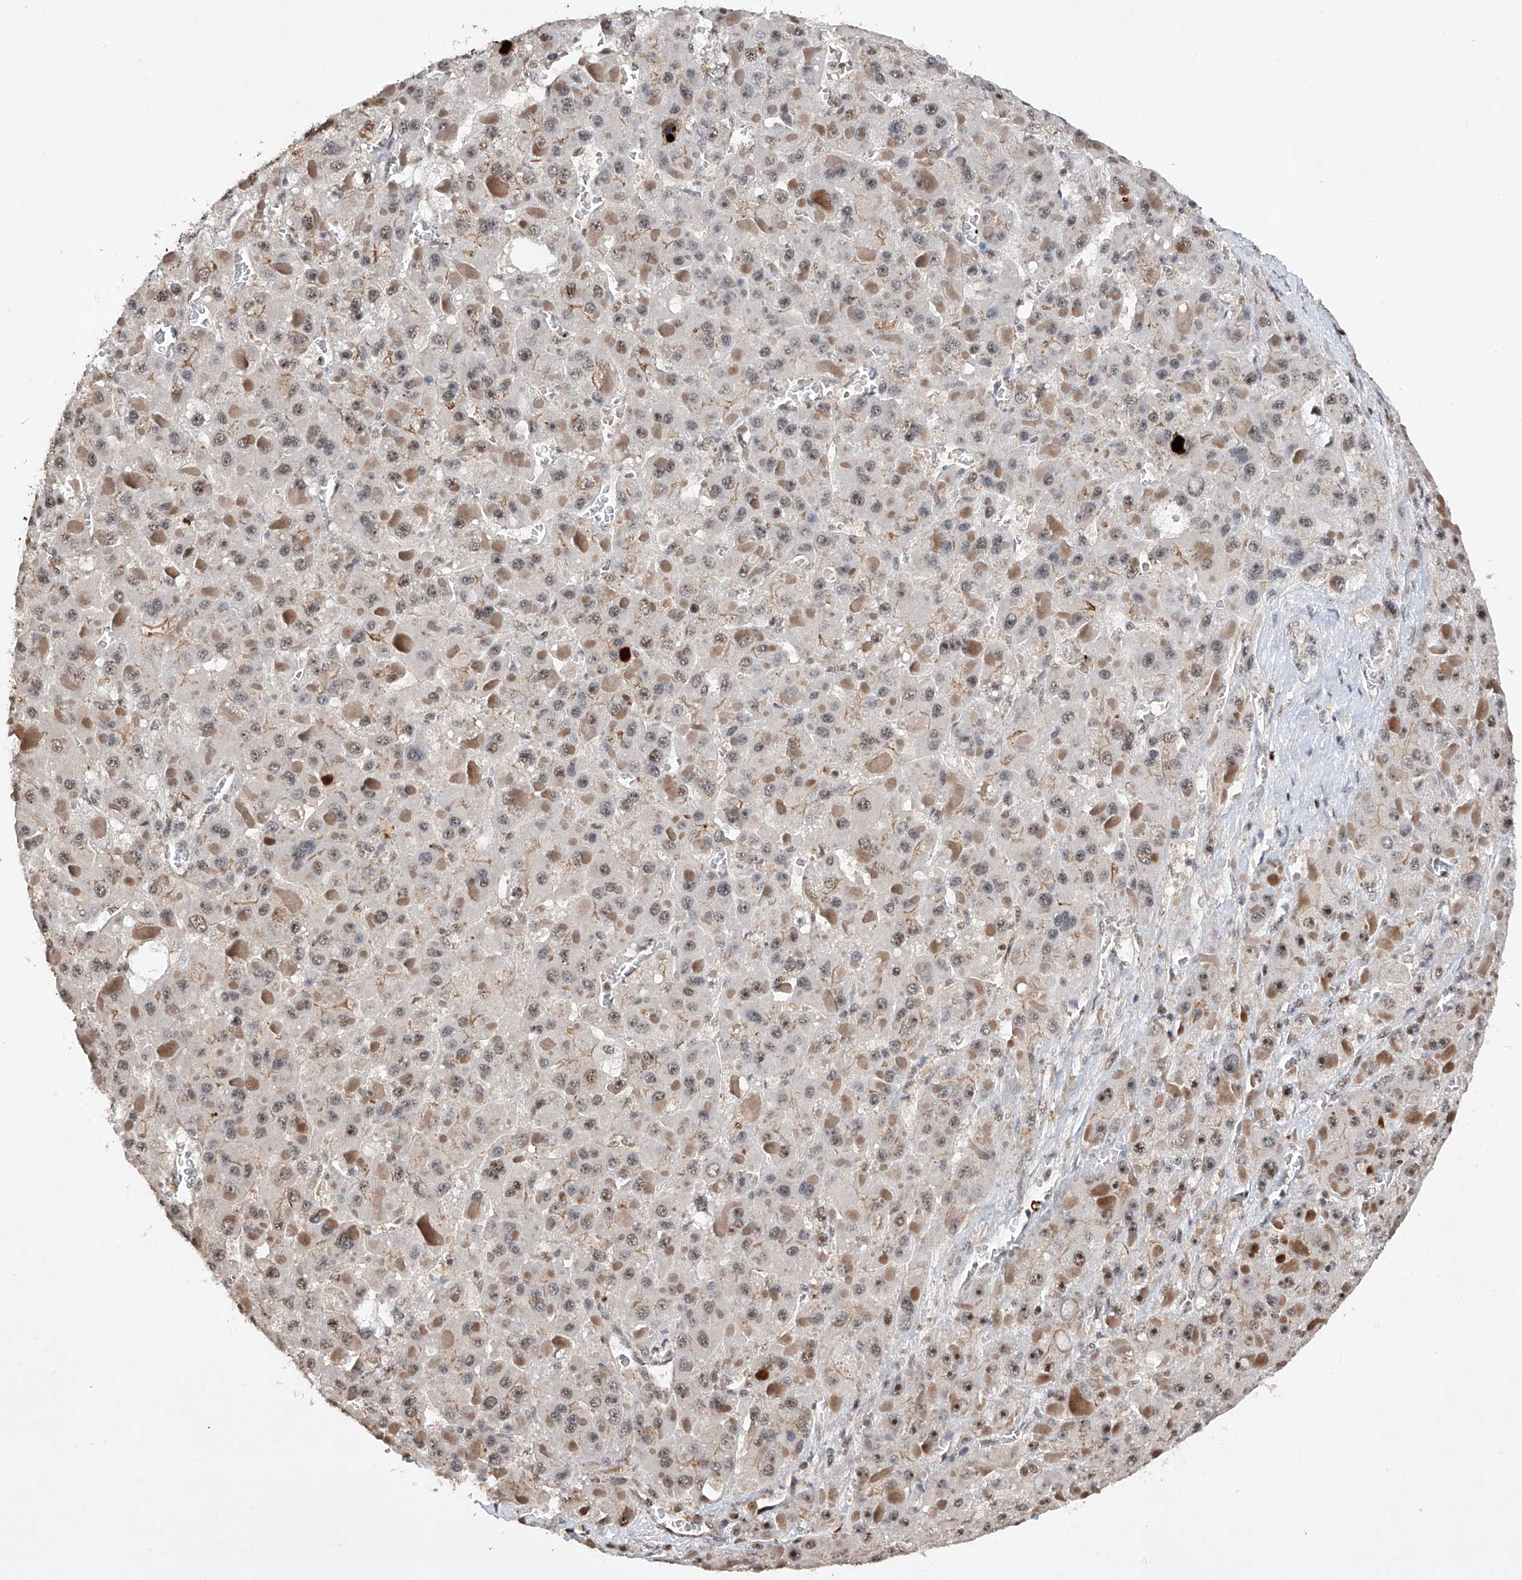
{"staining": {"intensity": "moderate", "quantity": "25%-75%", "location": "nuclear"}, "tissue": "liver cancer", "cell_type": "Tumor cells", "image_type": "cancer", "snomed": [{"axis": "morphology", "description": "Carcinoma, Hepatocellular, NOS"}, {"axis": "topography", "description": "Liver"}], "caption": "Human liver cancer (hepatocellular carcinoma) stained with a brown dye demonstrates moderate nuclear positive expression in approximately 25%-75% of tumor cells.", "gene": "NFATC4", "patient": {"sex": "female", "age": 73}}